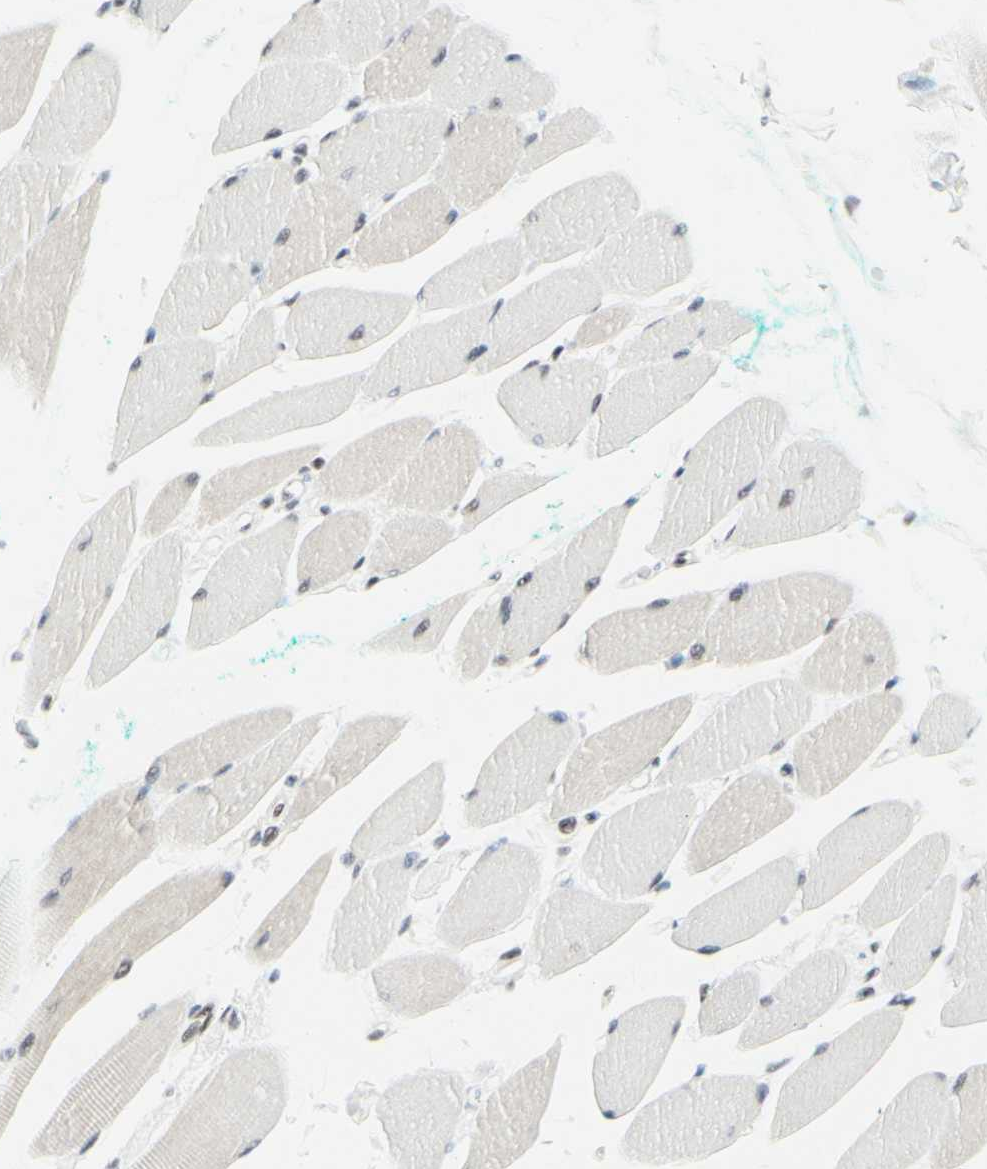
{"staining": {"intensity": "weak", "quantity": "25%-75%", "location": "nuclear"}, "tissue": "skeletal muscle", "cell_type": "Myocytes", "image_type": "normal", "snomed": [{"axis": "morphology", "description": "Normal tissue, NOS"}, {"axis": "topography", "description": "Skeletal muscle"}, {"axis": "topography", "description": "Oral tissue"}, {"axis": "topography", "description": "Peripheral nerve tissue"}], "caption": "An image showing weak nuclear staining in approximately 25%-75% of myocytes in normal skeletal muscle, as visualized by brown immunohistochemical staining.", "gene": "WTAP", "patient": {"sex": "female", "age": 84}}